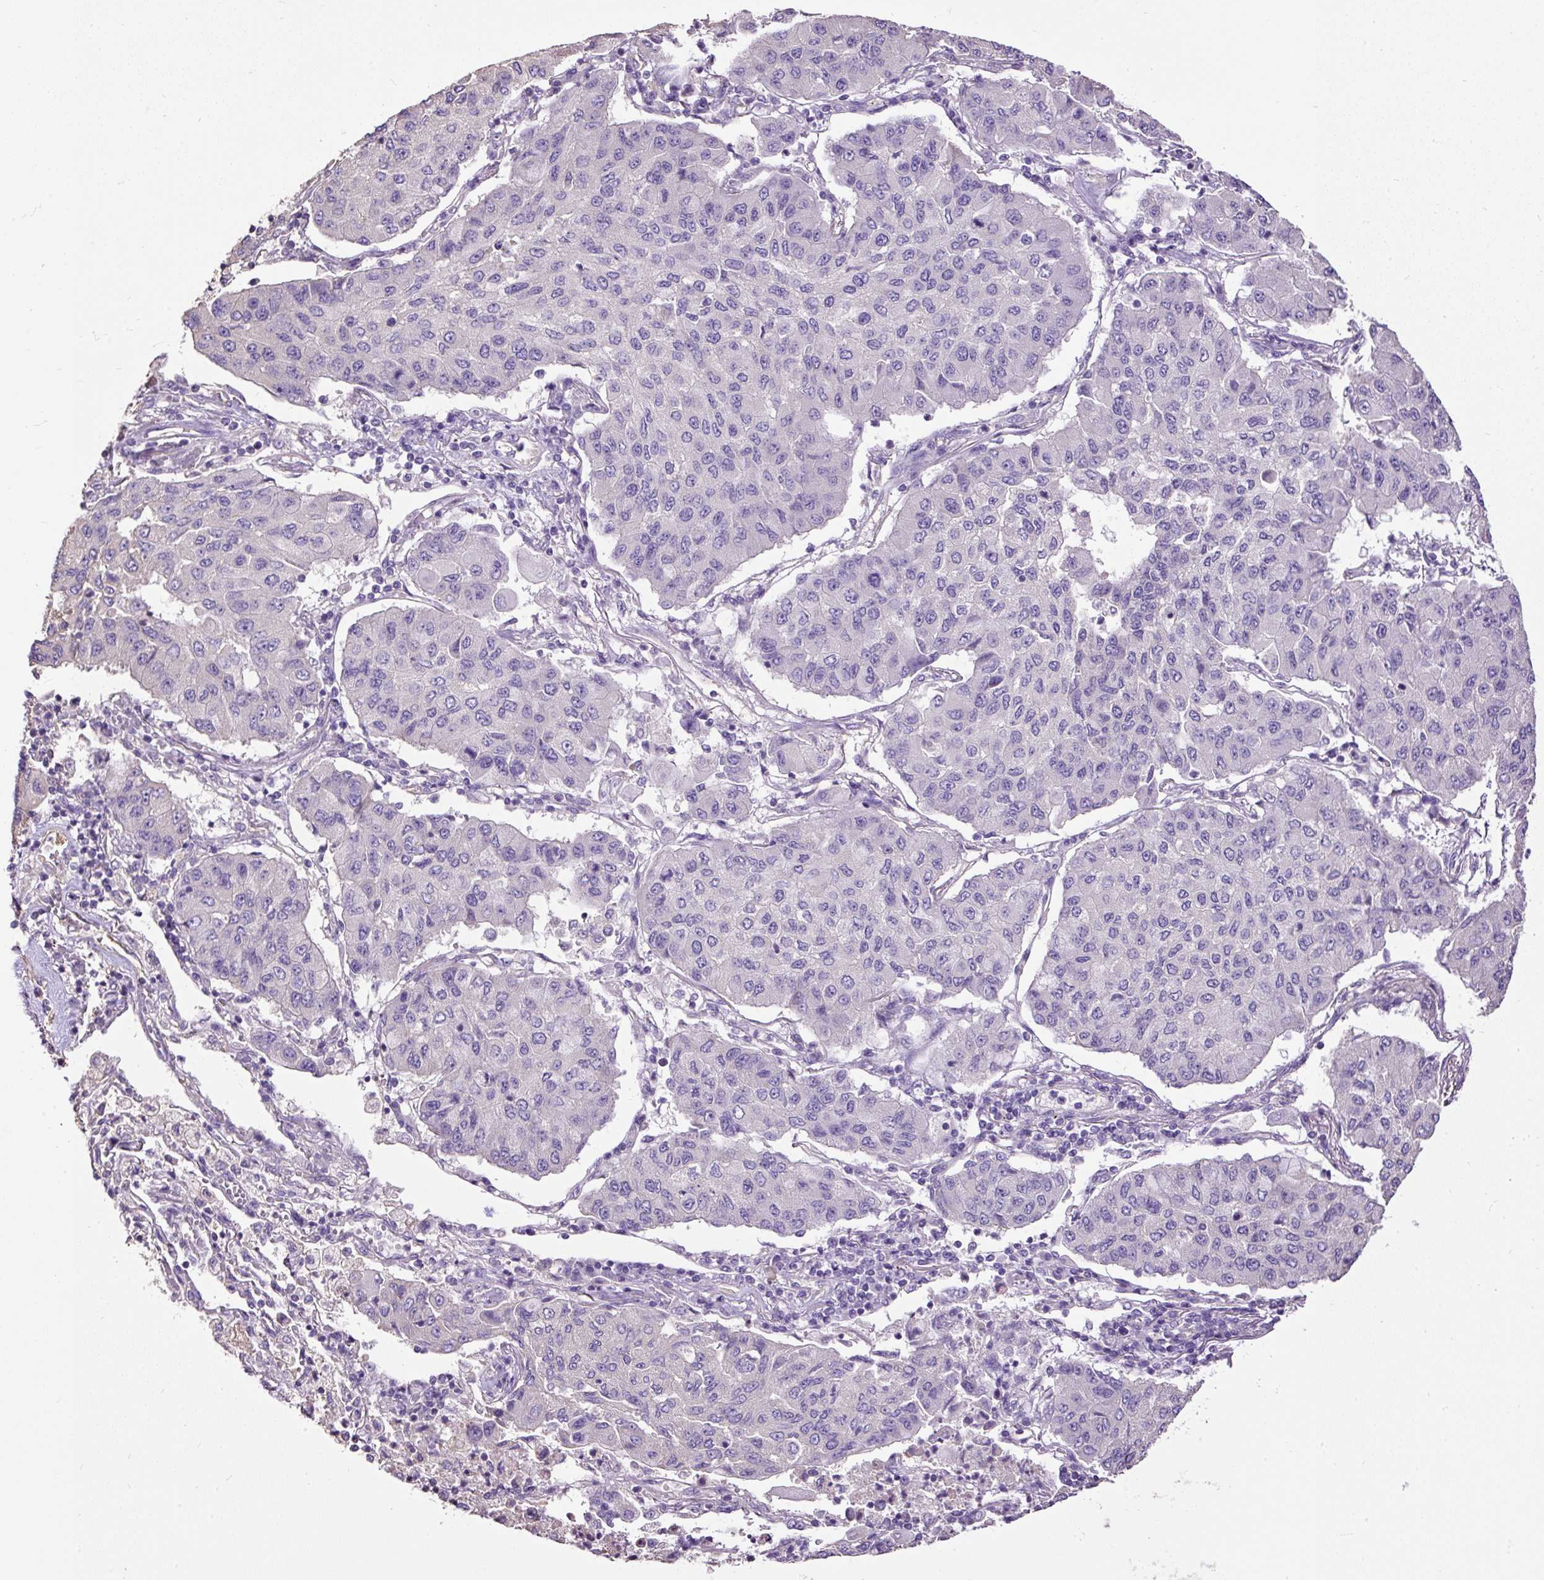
{"staining": {"intensity": "negative", "quantity": "none", "location": "none"}, "tissue": "lung cancer", "cell_type": "Tumor cells", "image_type": "cancer", "snomed": [{"axis": "morphology", "description": "Squamous cell carcinoma, NOS"}, {"axis": "topography", "description": "Lung"}], "caption": "Protein analysis of lung cancer (squamous cell carcinoma) demonstrates no significant positivity in tumor cells. (Brightfield microscopy of DAB (3,3'-diaminobenzidine) immunohistochemistry at high magnification).", "gene": "PDIA2", "patient": {"sex": "male", "age": 74}}